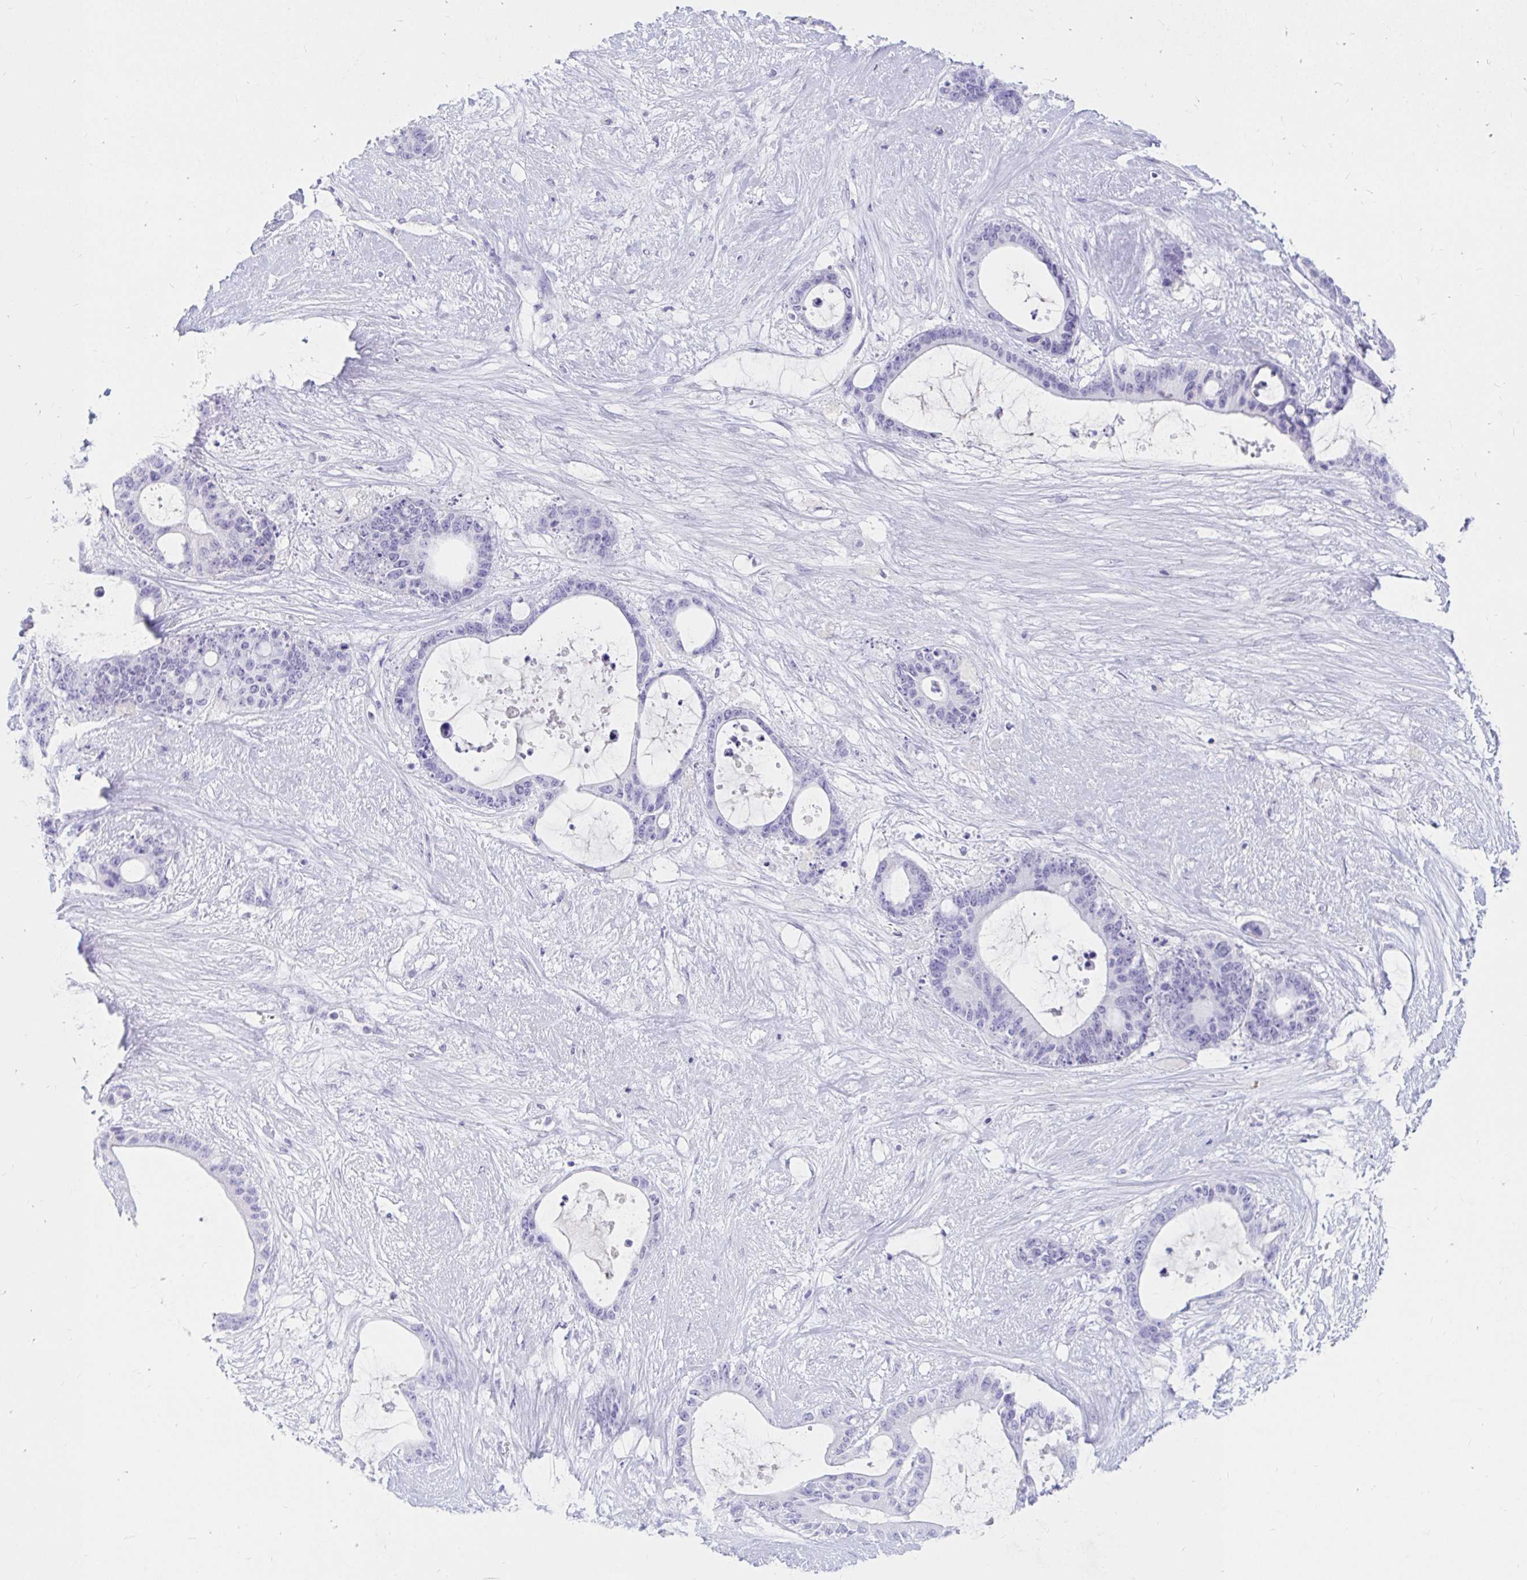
{"staining": {"intensity": "negative", "quantity": "none", "location": "none"}, "tissue": "liver cancer", "cell_type": "Tumor cells", "image_type": "cancer", "snomed": [{"axis": "morphology", "description": "Normal tissue, NOS"}, {"axis": "morphology", "description": "Cholangiocarcinoma"}, {"axis": "topography", "description": "Liver"}, {"axis": "topography", "description": "Peripheral nerve tissue"}], "caption": "High magnification brightfield microscopy of cholangiocarcinoma (liver) stained with DAB (brown) and counterstained with hematoxylin (blue): tumor cells show no significant staining.", "gene": "OR6T1", "patient": {"sex": "female", "age": 73}}